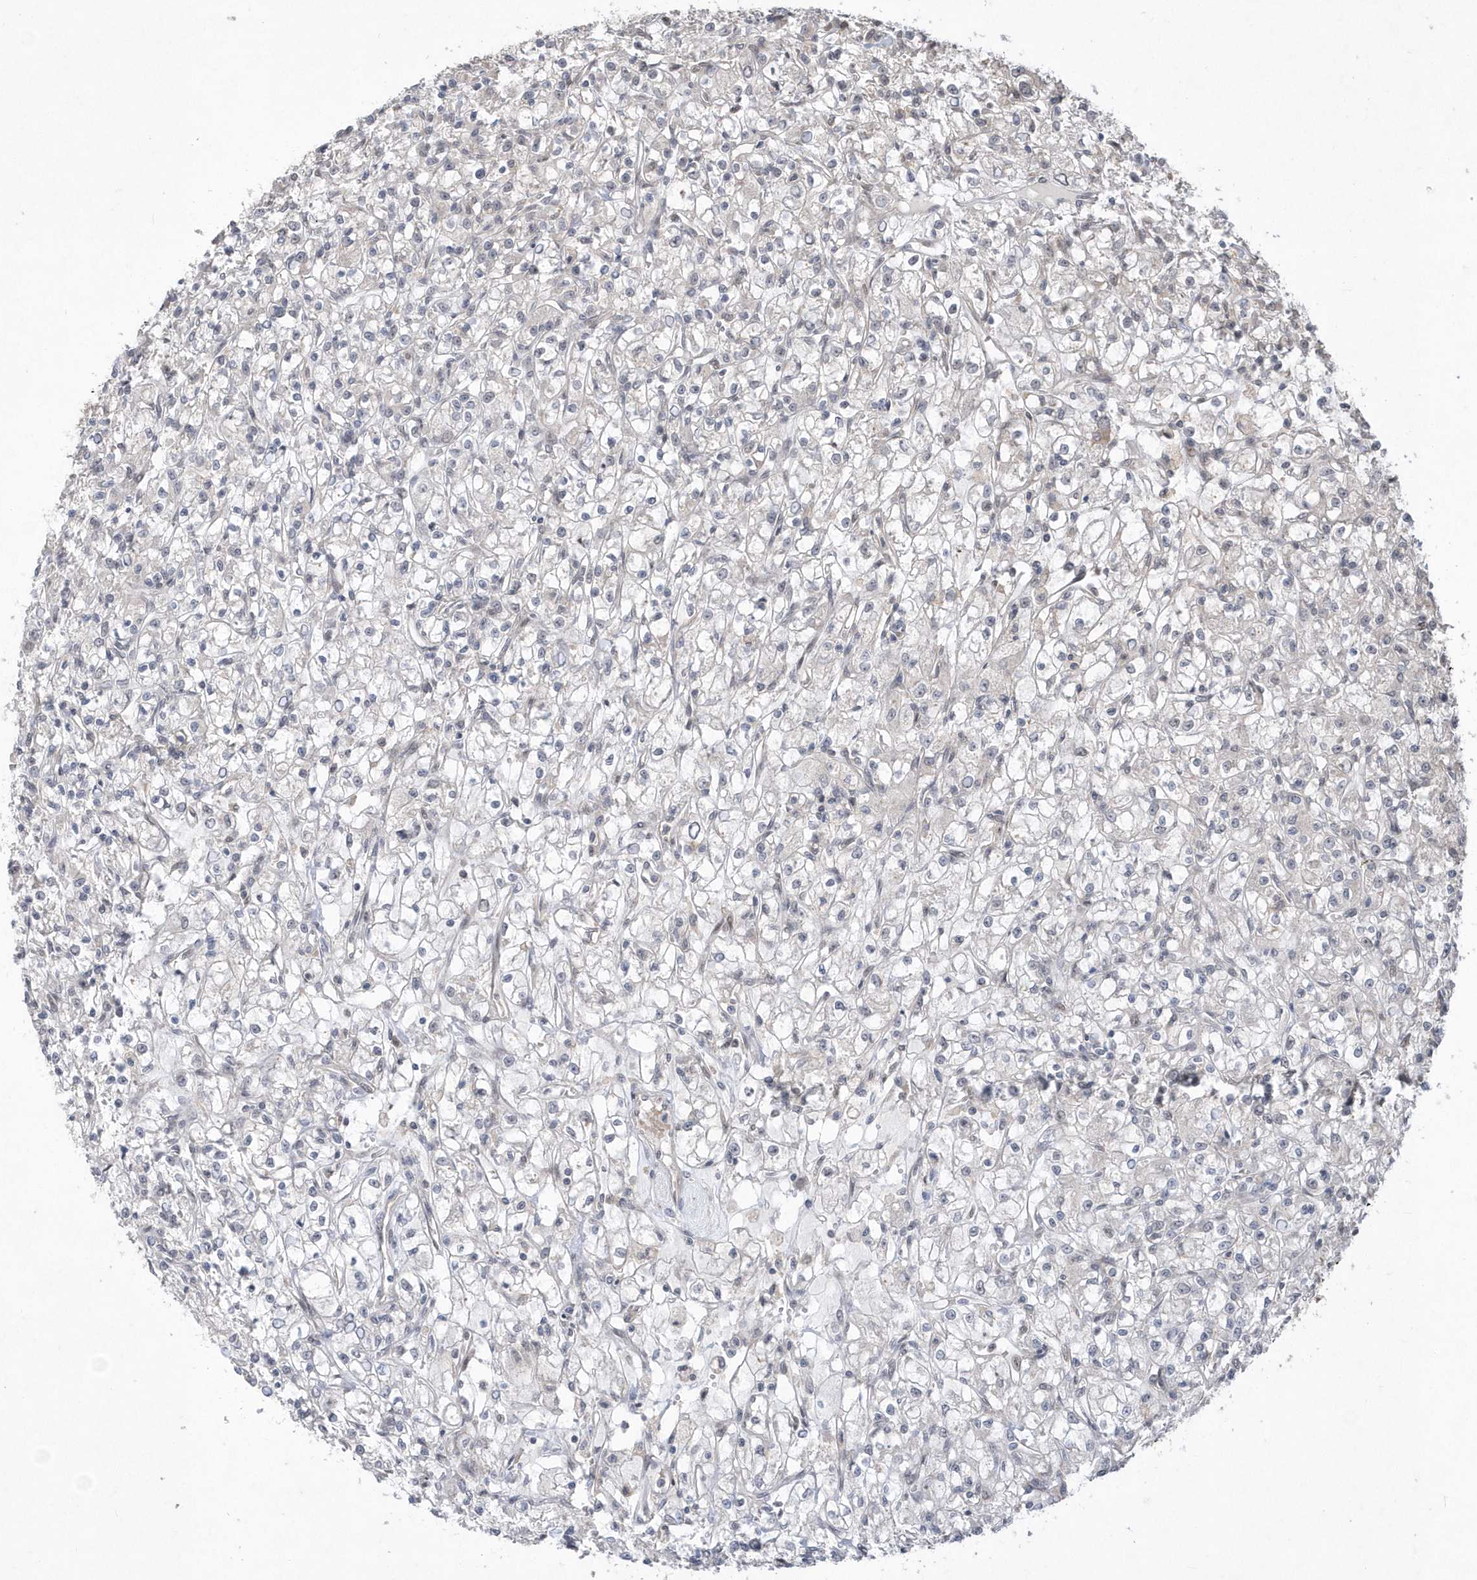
{"staining": {"intensity": "negative", "quantity": "none", "location": "none"}, "tissue": "renal cancer", "cell_type": "Tumor cells", "image_type": "cancer", "snomed": [{"axis": "morphology", "description": "Adenocarcinoma, NOS"}, {"axis": "topography", "description": "Kidney"}], "caption": "There is no significant expression in tumor cells of renal adenocarcinoma.", "gene": "TSPEAR", "patient": {"sex": "female", "age": 59}}